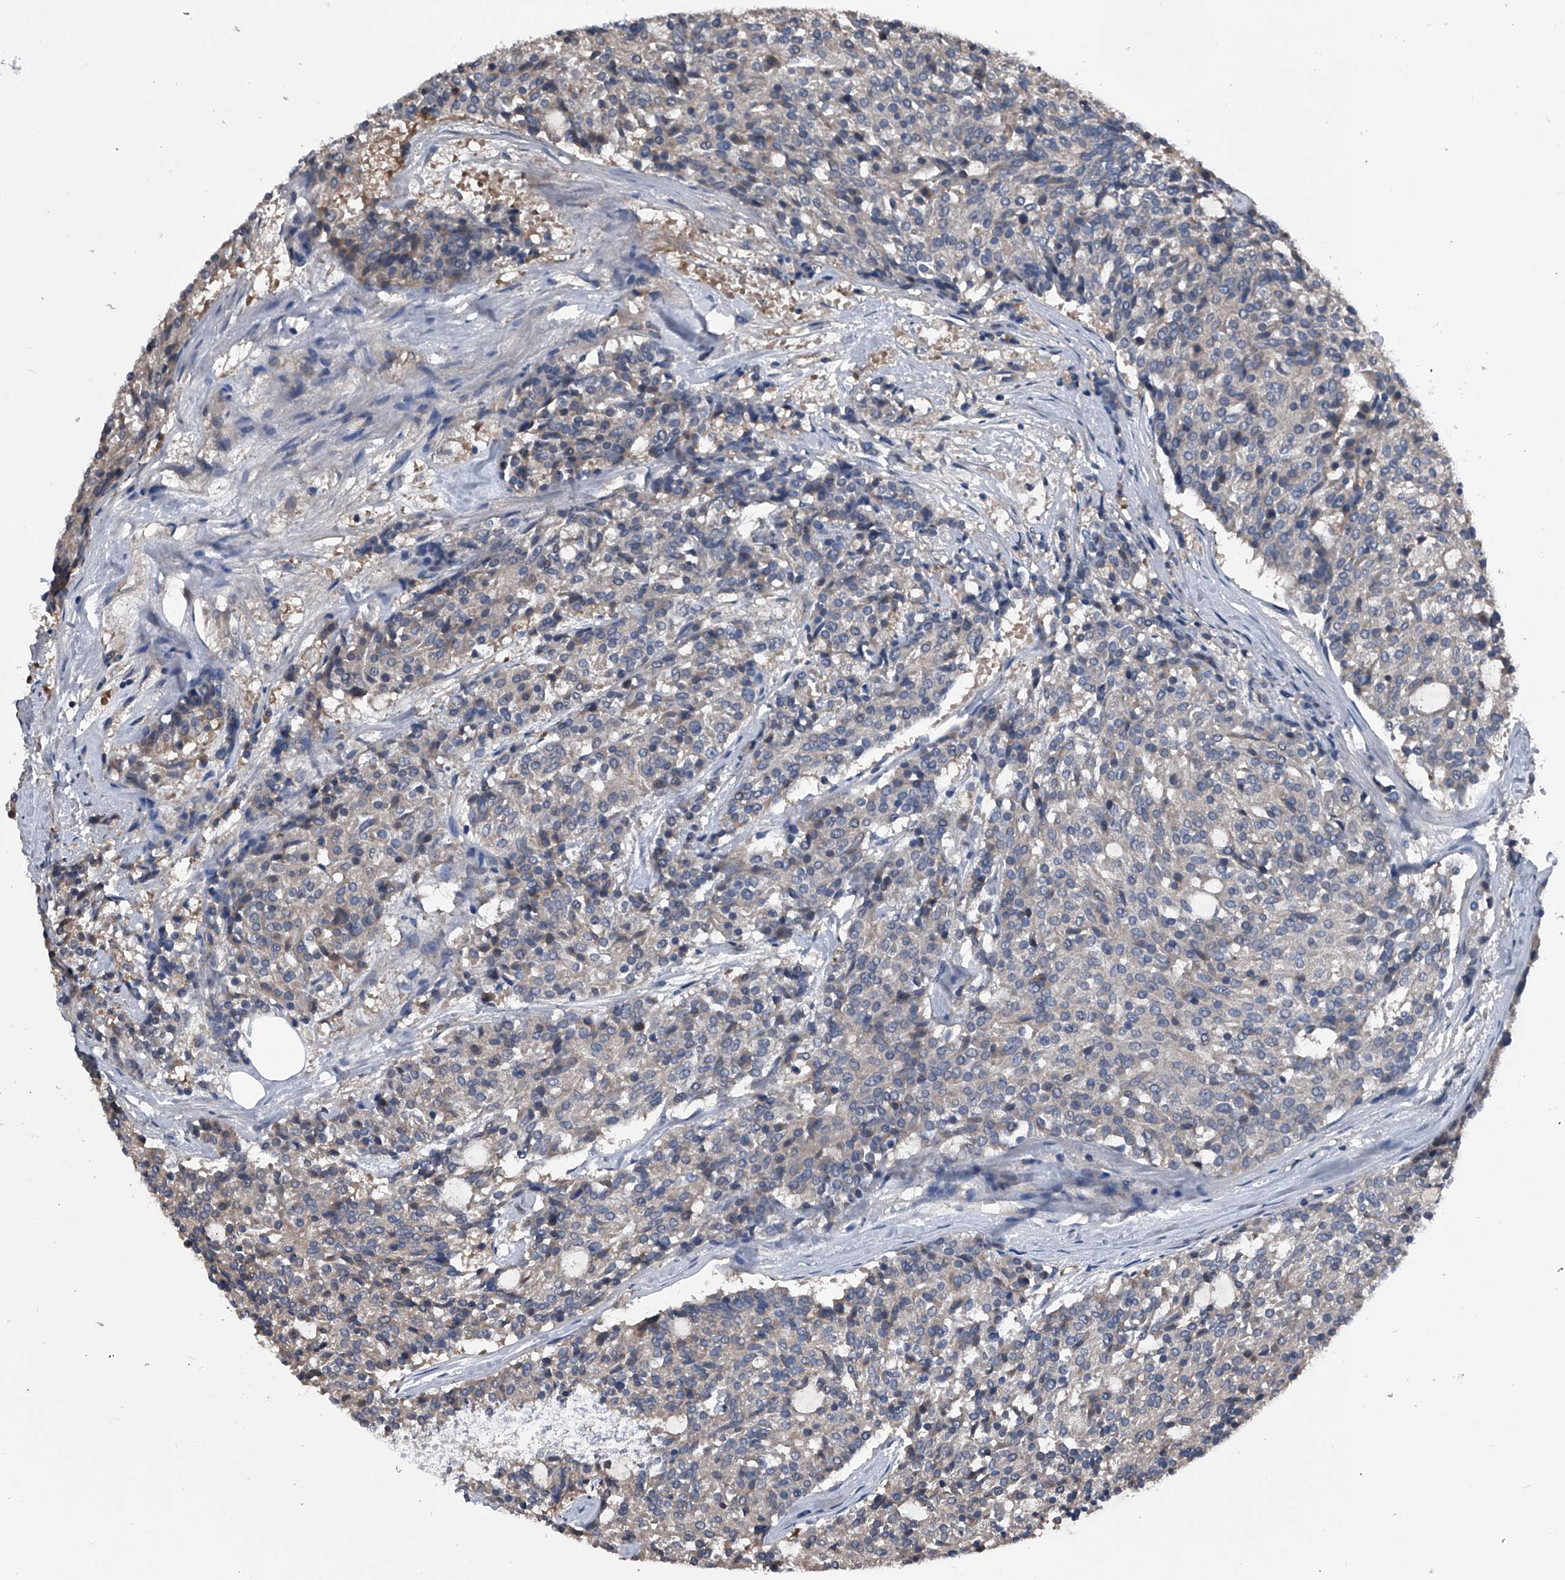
{"staining": {"intensity": "negative", "quantity": "none", "location": "none"}, "tissue": "carcinoid", "cell_type": "Tumor cells", "image_type": "cancer", "snomed": [{"axis": "morphology", "description": "Carcinoid, malignant, NOS"}, {"axis": "topography", "description": "Pancreas"}], "caption": "IHC histopathology image of neoplastic tissue: human malignant carcinoid stained with DAB demonstrates no significant protein expression in tumor cells. (DAB (3,3'-diaminobenzidine) immunohistochemistry visualized using brightfield microscopy, high magnification).", "gene": "KIF13A", "patient": {"sex": "female", "age": 54}}